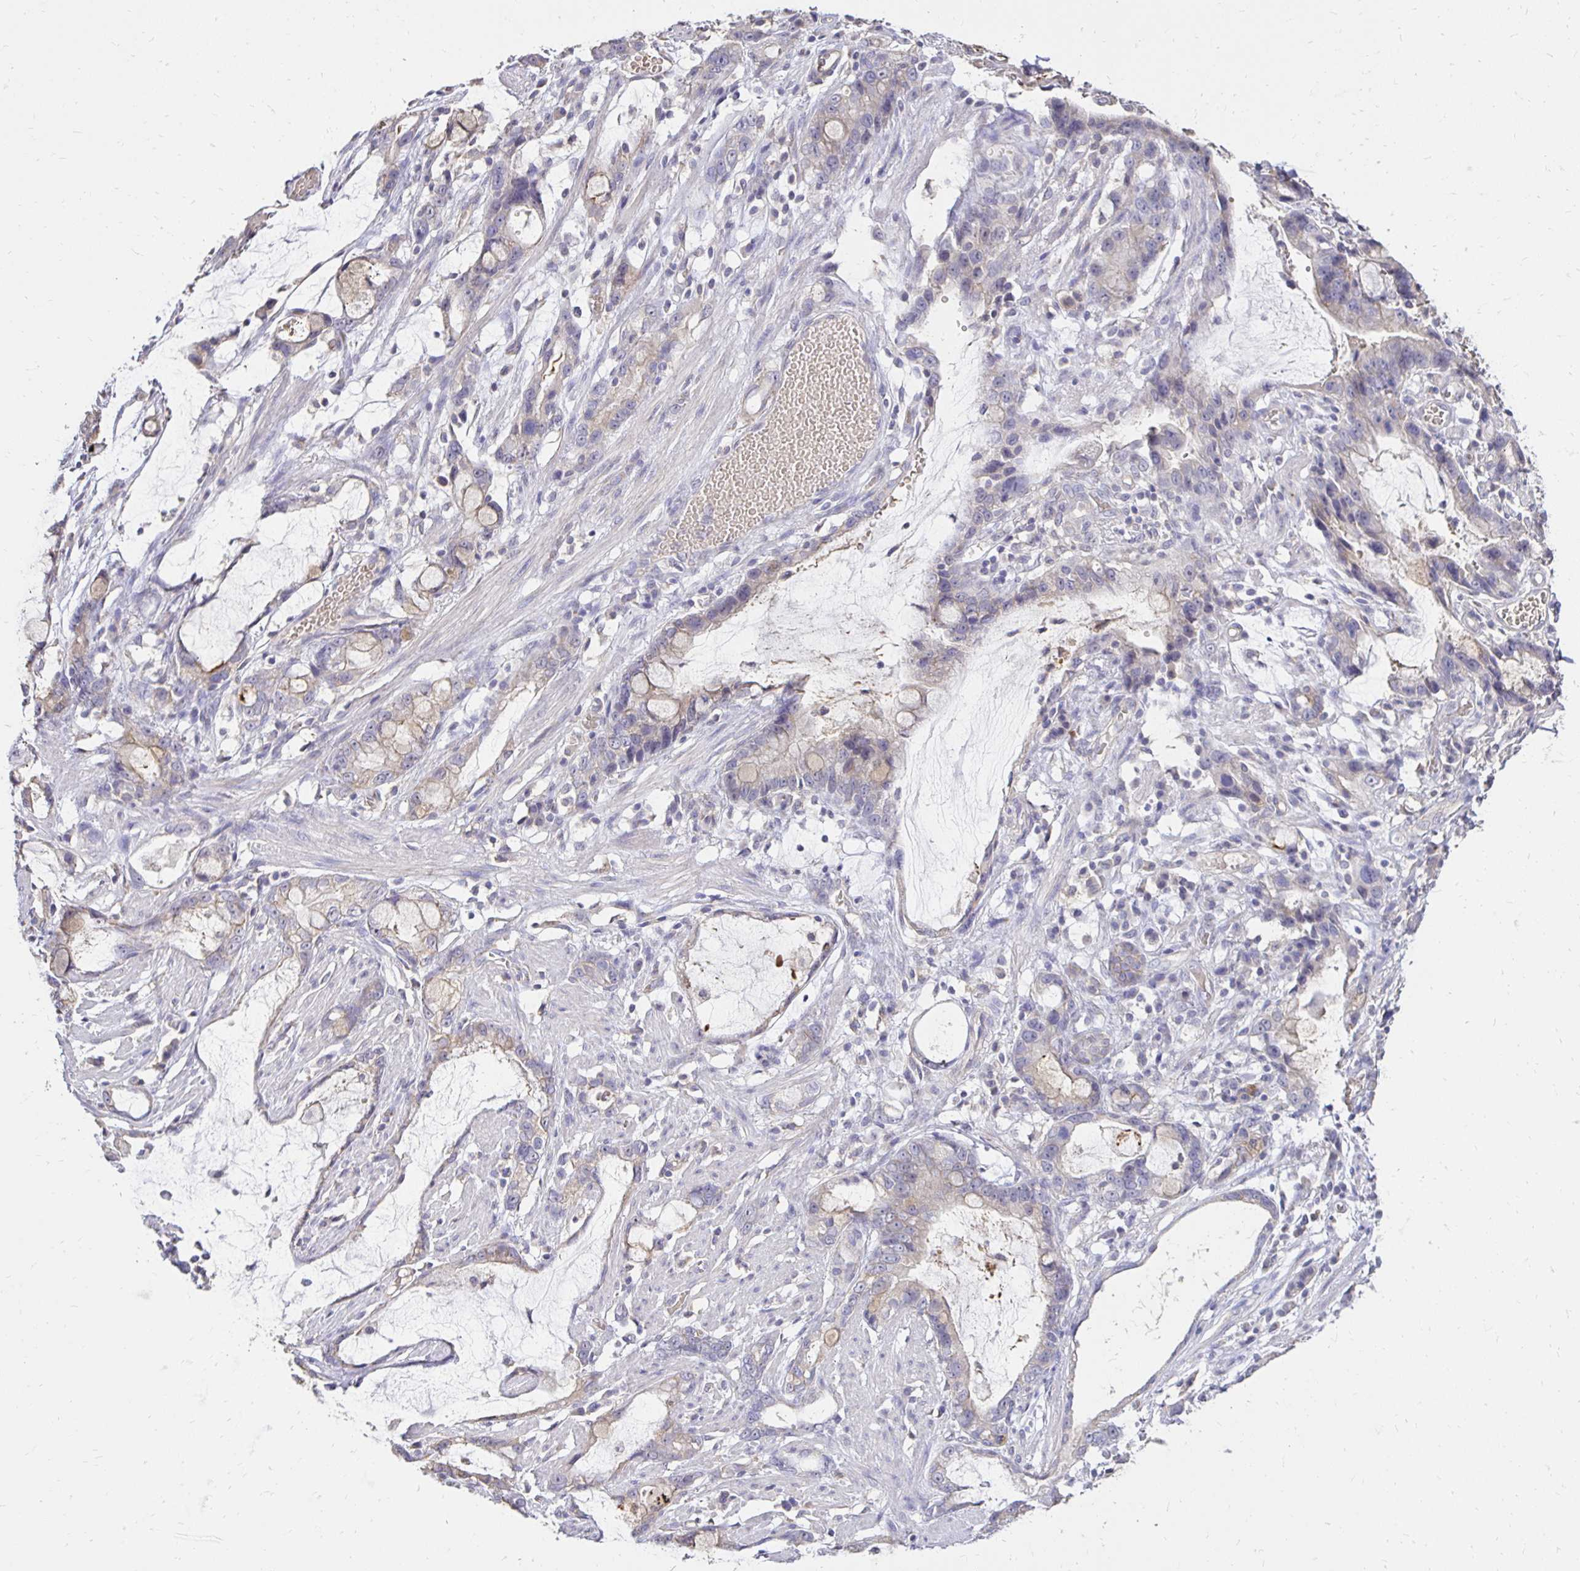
{"staining": {"intensity": "weak", "quantity": "<25%", "location": "cytoplasmic/membranous"}, "tissue": "stomach cancer", "cell_type": "Tumor cells", "image_type": "cancer", "snomed": [{"axis": "morphology", "description": "Adenocarcinoma, NOS"}, {"axis": "topography", "description": "Stomach"}], "caption": "Immunohistochemical staining of stomach adenocarcinoma reveals no significant positivity in tumor cells. Nuclei are stained in blue.", "gene": "PNPLA3", "patient": {"sex": "male", "age": 55}}